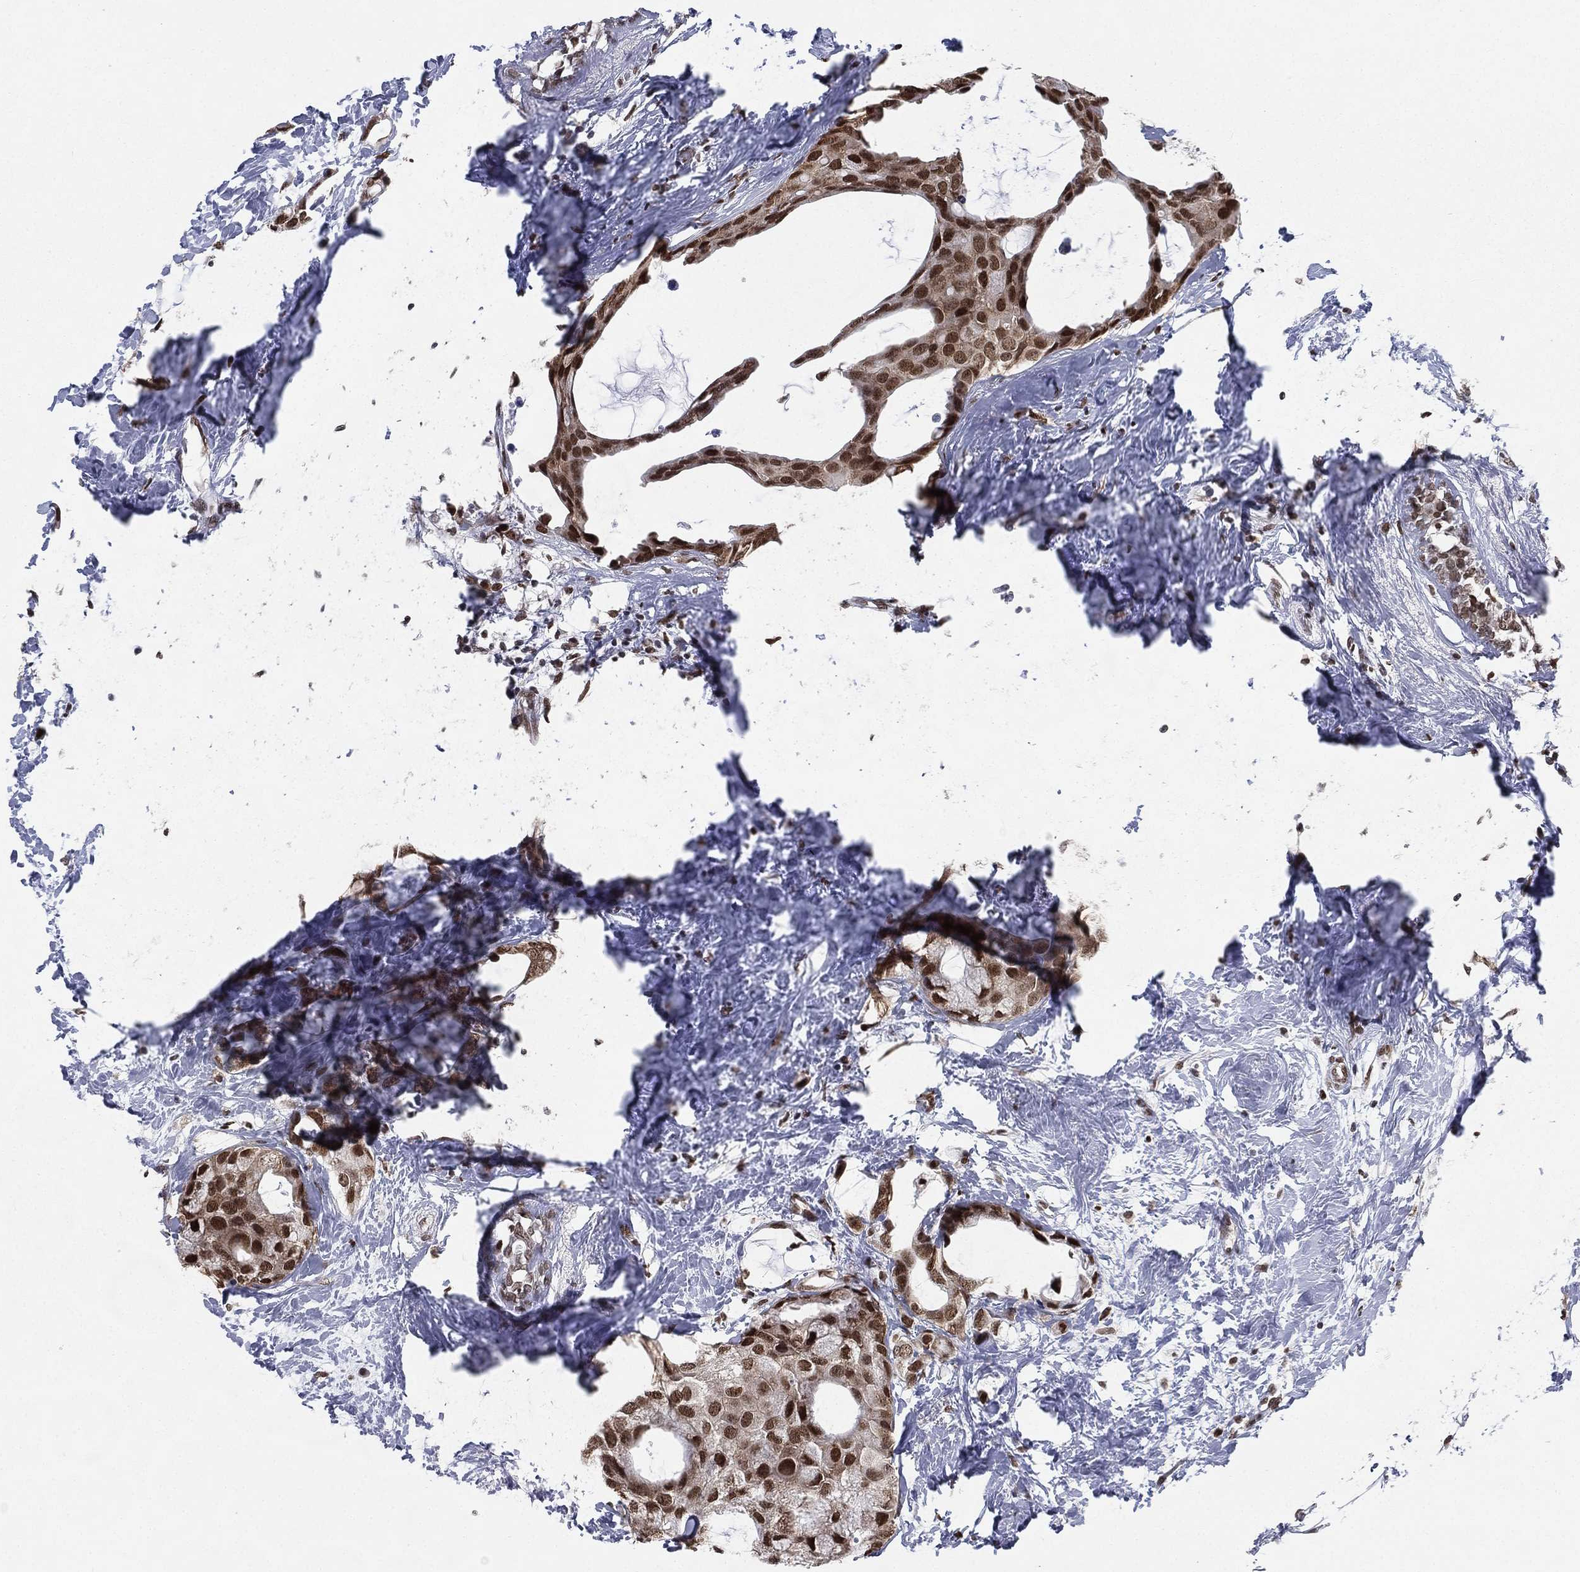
{"staining": {"intensity": "strong", "quantity": "25%-75%", "location": "nuclear"}, "tissue": "breast cancer", "cell_type": "Tumor cells", "image_type": "cancer", "snomed": [{"axis": "morphology", "description": "Duct carcinoma"}, {"axis": "topography", "description": "Breast"}], "caption": "Brown immunohistochemical staining in breast cancer reveals strong nuclear positivity in about 25%-75% of tumor cells.", "gene": "FUBP3", "patient": {"sex": "female", "age": 45}}